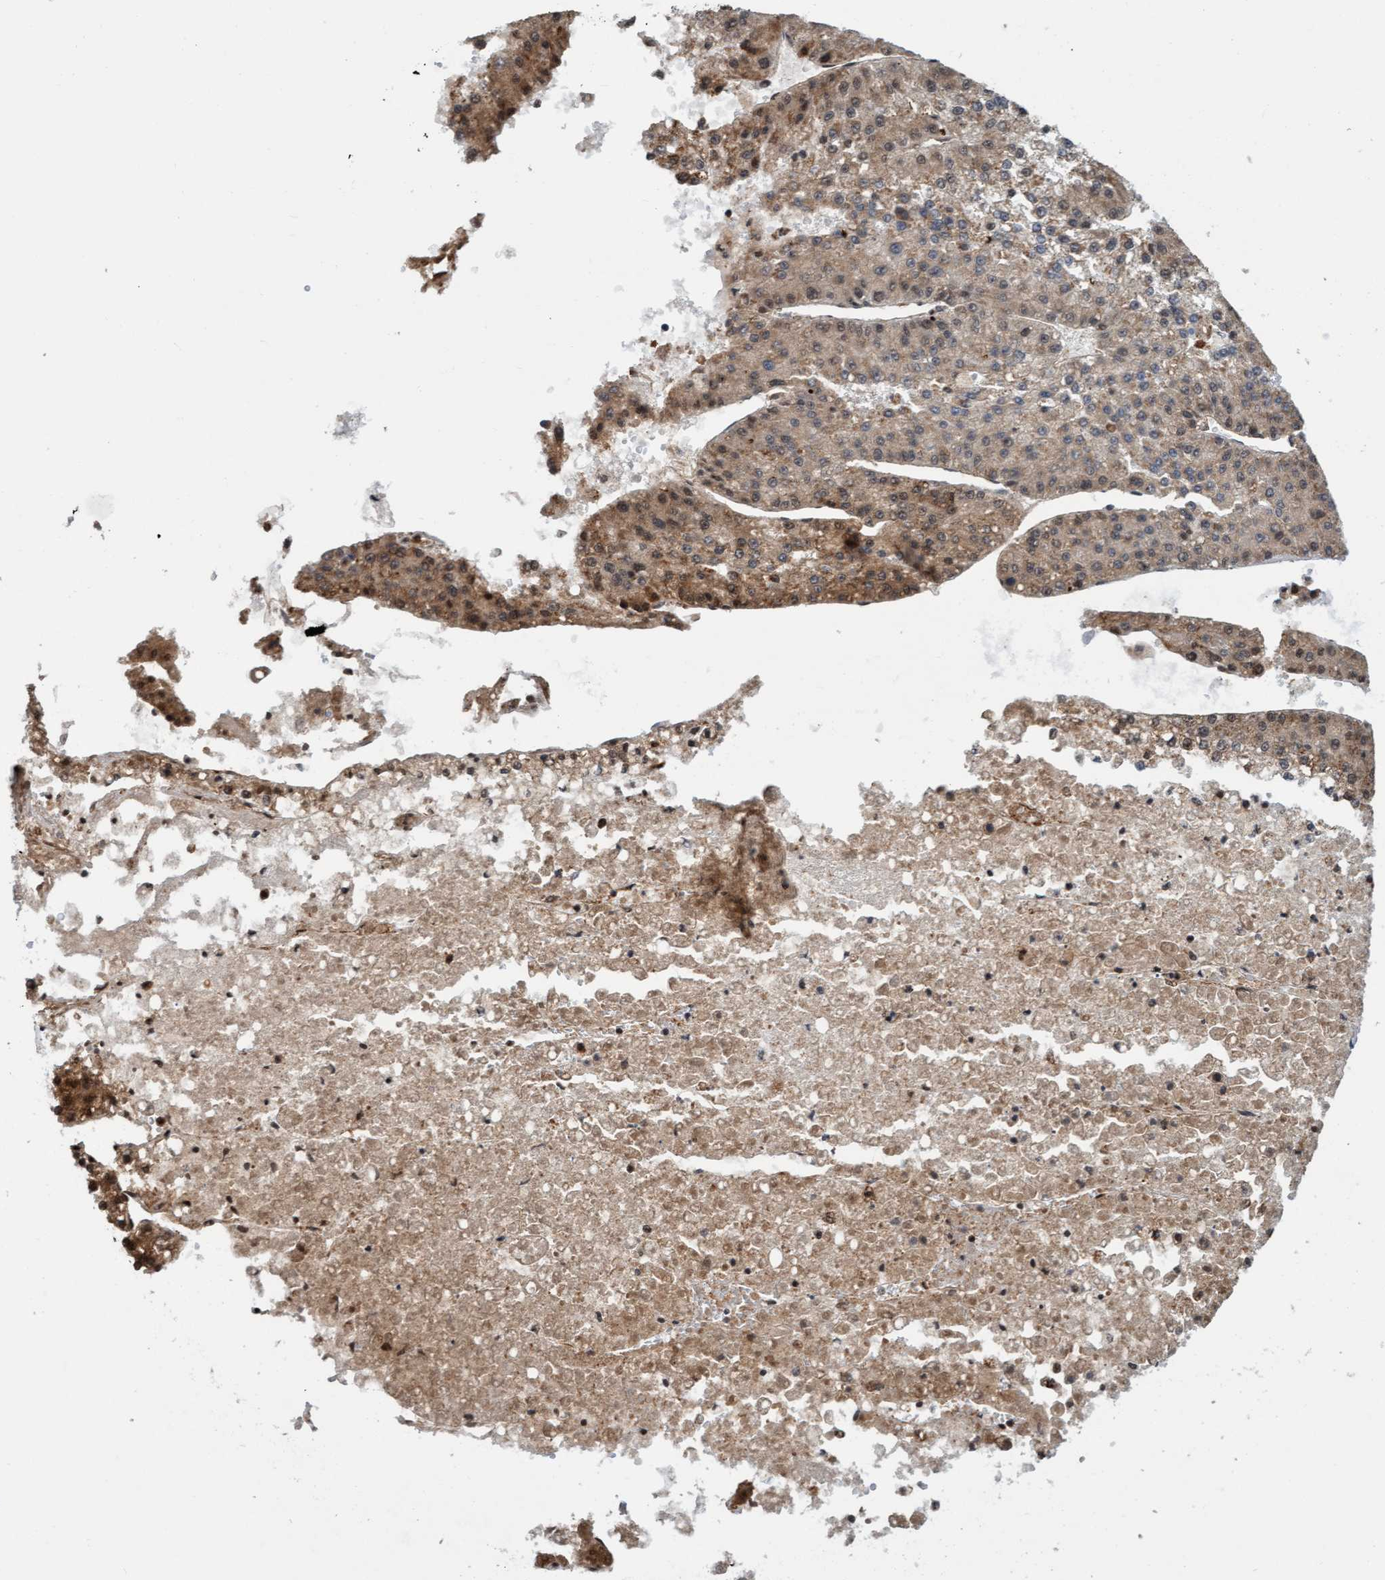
{"staining": {"intensity": "moderate", "quantity": "25%-75%", "location": "cytoplasmic/membranous"}, "tissue": "liver cancer", "cell_type": "Tumor cells", "image_type": "cancer", "snomed": [{"axis": "morphology", "description": "Carcinoma, Hepatocellular, NOS"}, {"axis": "topography", "description": "Liver"}], "caption": "An image of liver cancer stained for a protein shows moderate cytoplasmic/membranous brown staining in tumor cells. Ihc stains the protein in brown and the nuclei are stained blue.", "gene": "STXBP4", "patient": {"sex": "female", "age": 73}}